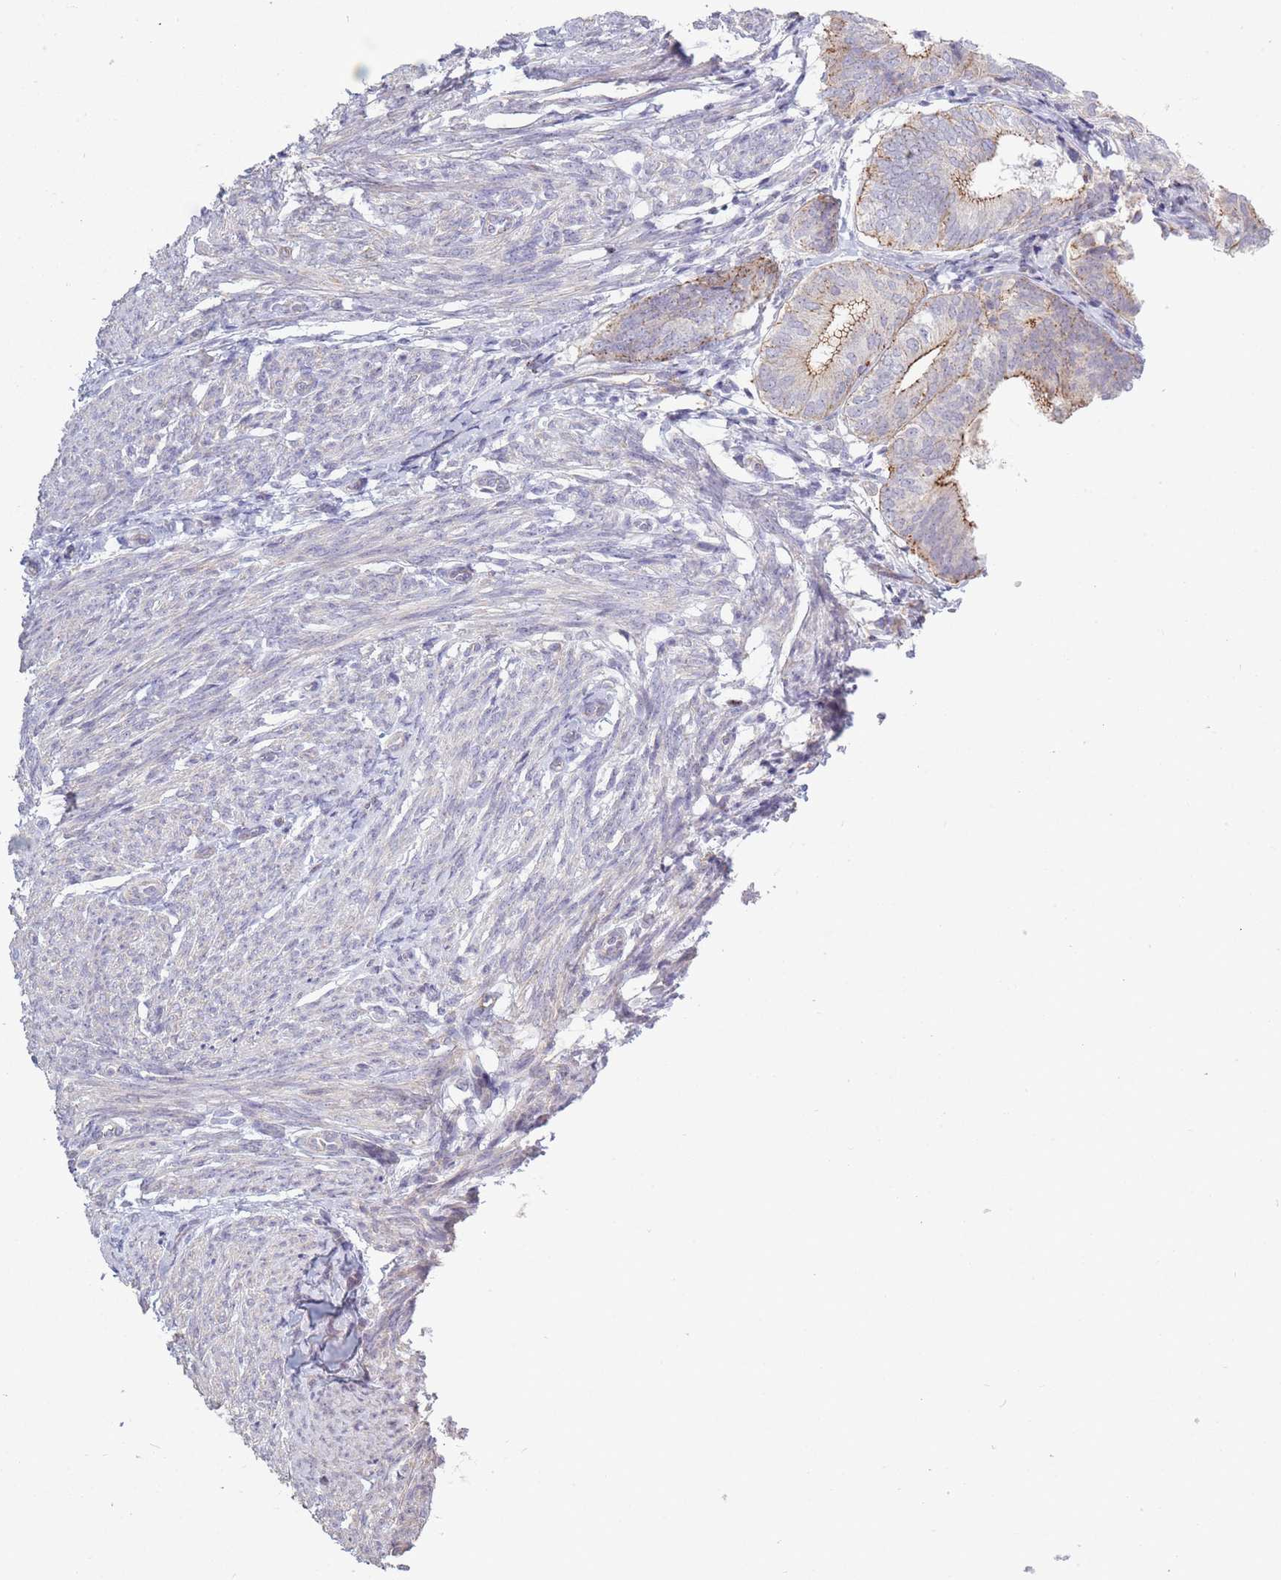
{"staining": {"intensity": "moderate", "quantity": "25%-75%", "location": "cytoplasmic/membranous"}, "tissue": "endometrial cancer", "cell_type": "Tumor cells", "image_type": "cancer", "snomed": [{"axis": "morphology", "description": "Adenocarcinoma, NOS"}, {"axis": "topography", "description": "Endometrium"}], "caption": "This is a photomicrograph of immunohistochemistry (IHC) staining of endometrial cancer, which shows moderate expression in the cytoplasmic/membranous of tumor cells.", "gene": "TRIM61", "patient": {"sex": "female", "age": 87}}